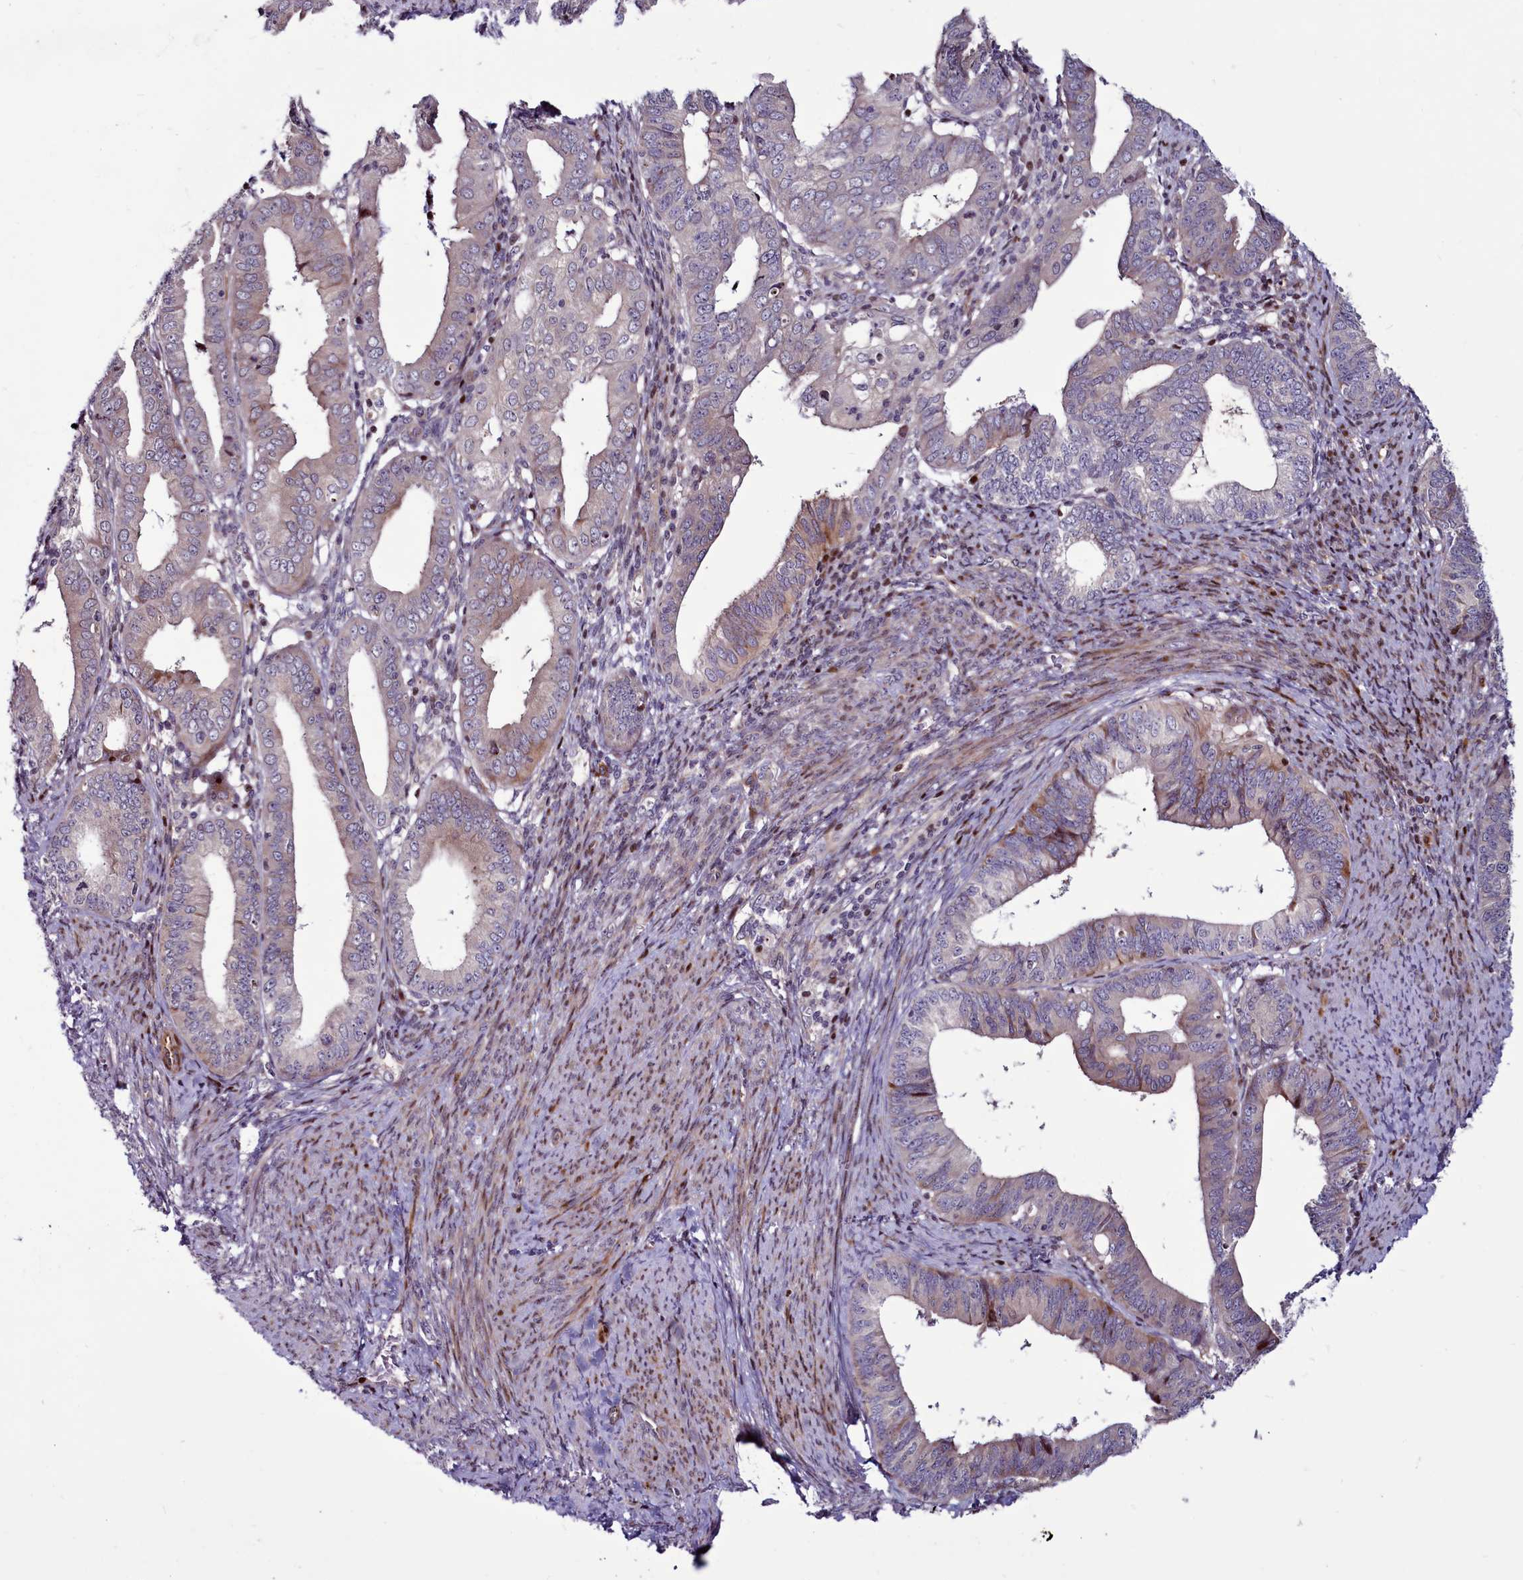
{"staining": {"intensity": "moderate", "quantity": "<25%", "location": "cytoplasmic/membranous,nuclear"}, "tissue": "endometrial cancer", "cell_type": "Tumor cells", "image_type": "cancer", "snomed": [{"axis": "morphology", "description": "Adenocarcinoma, NOS"}, {"axis": "topography", "description": "Endometrium"}], "caption": "The image displays immunohistochemical staining of endometrial cancer (adenocarcinoma). There is moderate cytoplasmic/membranous and nuclear positivity is identified in about <25% of tumor cells.", "gene": "WBP11", "patient": {"sex": "female", "age": 56}}